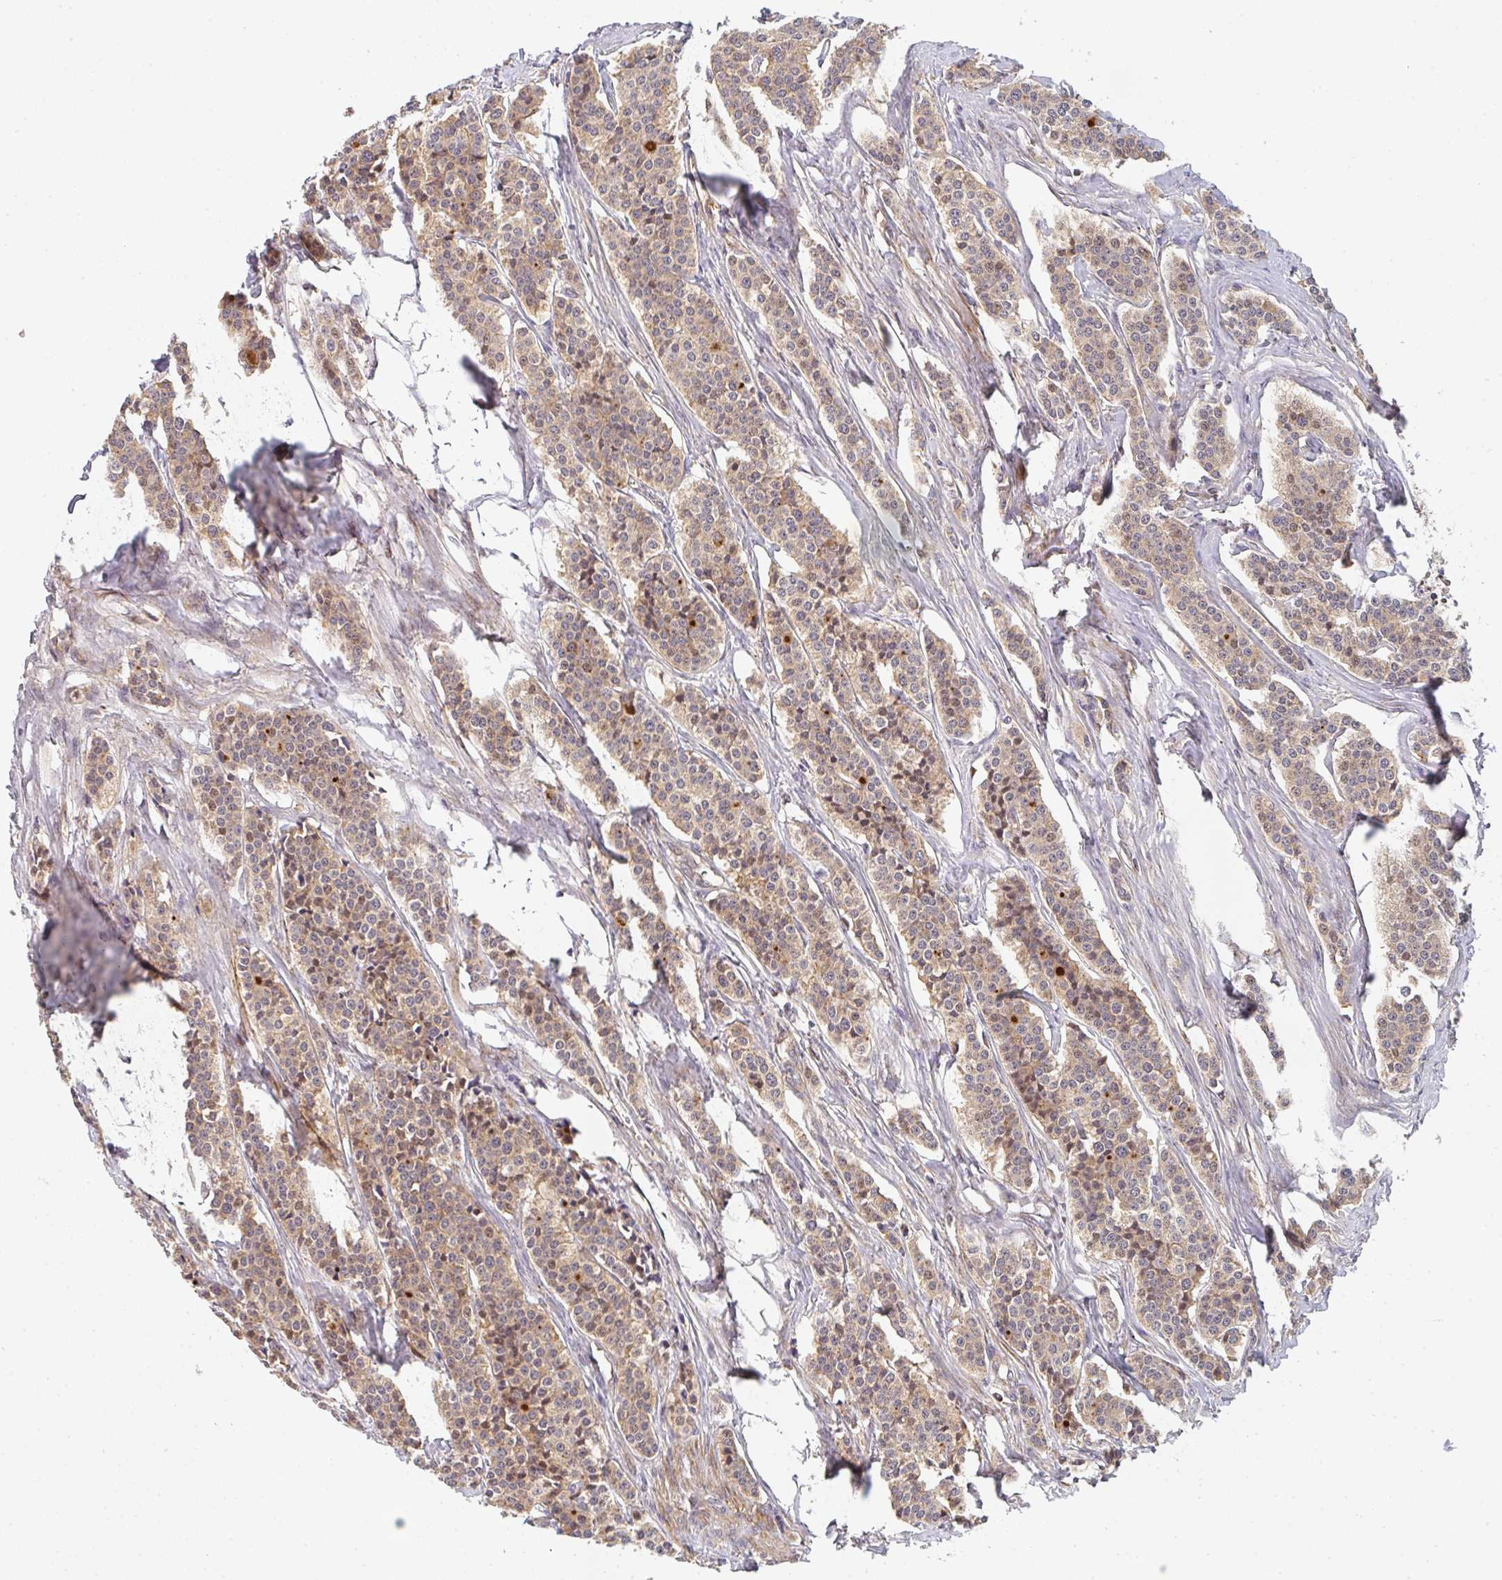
{"staining": {"intensity": "moderate", "quantity": ">75%", "location": "cytoplasmic/membranous"}, "tissue": "carcinoid", "cell_type": "Tumor cells", "image_type": "cancer", "snomed": [{"axis": "morphology", "description": "Carcinoid, malignant, NOS"}, {"axis": "topography", "description": "Small intestine"}], "caption": "Immunohistochemistry (IHC) micrograph of neoplastic tissue: human carcinoid (malignant) stained using immunohistochemistry (IHC) demonstrates medium levels of moderate protein expression localized specifically in the cytoplasmic/membranous of tumor cells, appearing as a cytoplasmic/membranous brown color.", "gene": "SIMC1", "patient": {"sex": "male", "age": 63}}